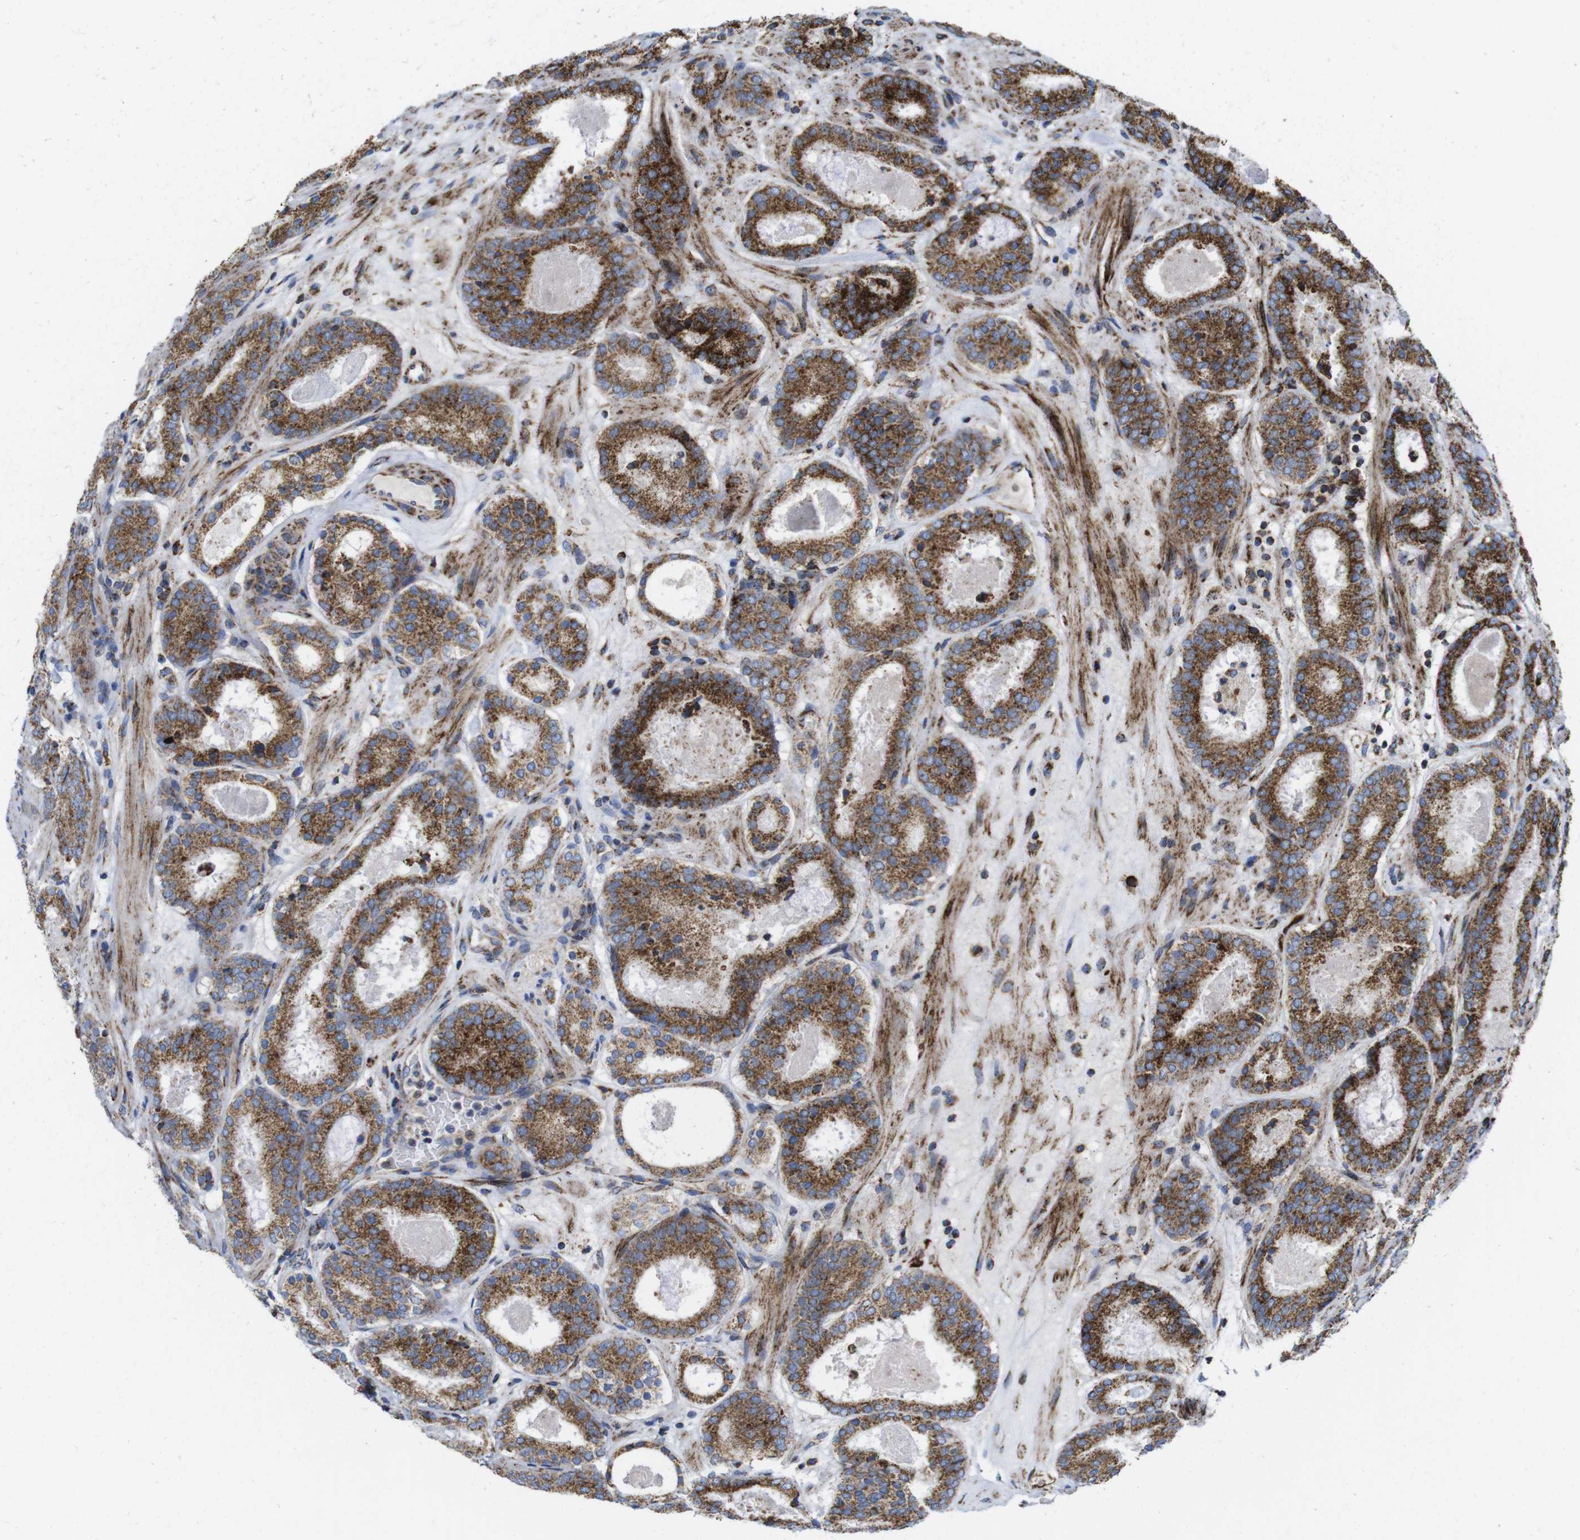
{"staining": {"intensity": "moderate", "quantity": ">75%", "location": "cytoplasmic/membranous"}, "tissue": "prostate cancer", "cell_type": "Tumor cells", "image_type": "cancer", "snomed": [{"axis": "morphology", "description": "Adenocarcinoma, Low grade"}, {"axis": "topography", "description": "Prostate"}], "caption": "Protein staining of prostate cancer (adenocarcinoma (low-grade)) tissue reveals moderate cytoplasmic/membranous expression in about >75% of tumor cells.", "gene": "TMEM192", "patient": {"sex": "male", "age": 69}}